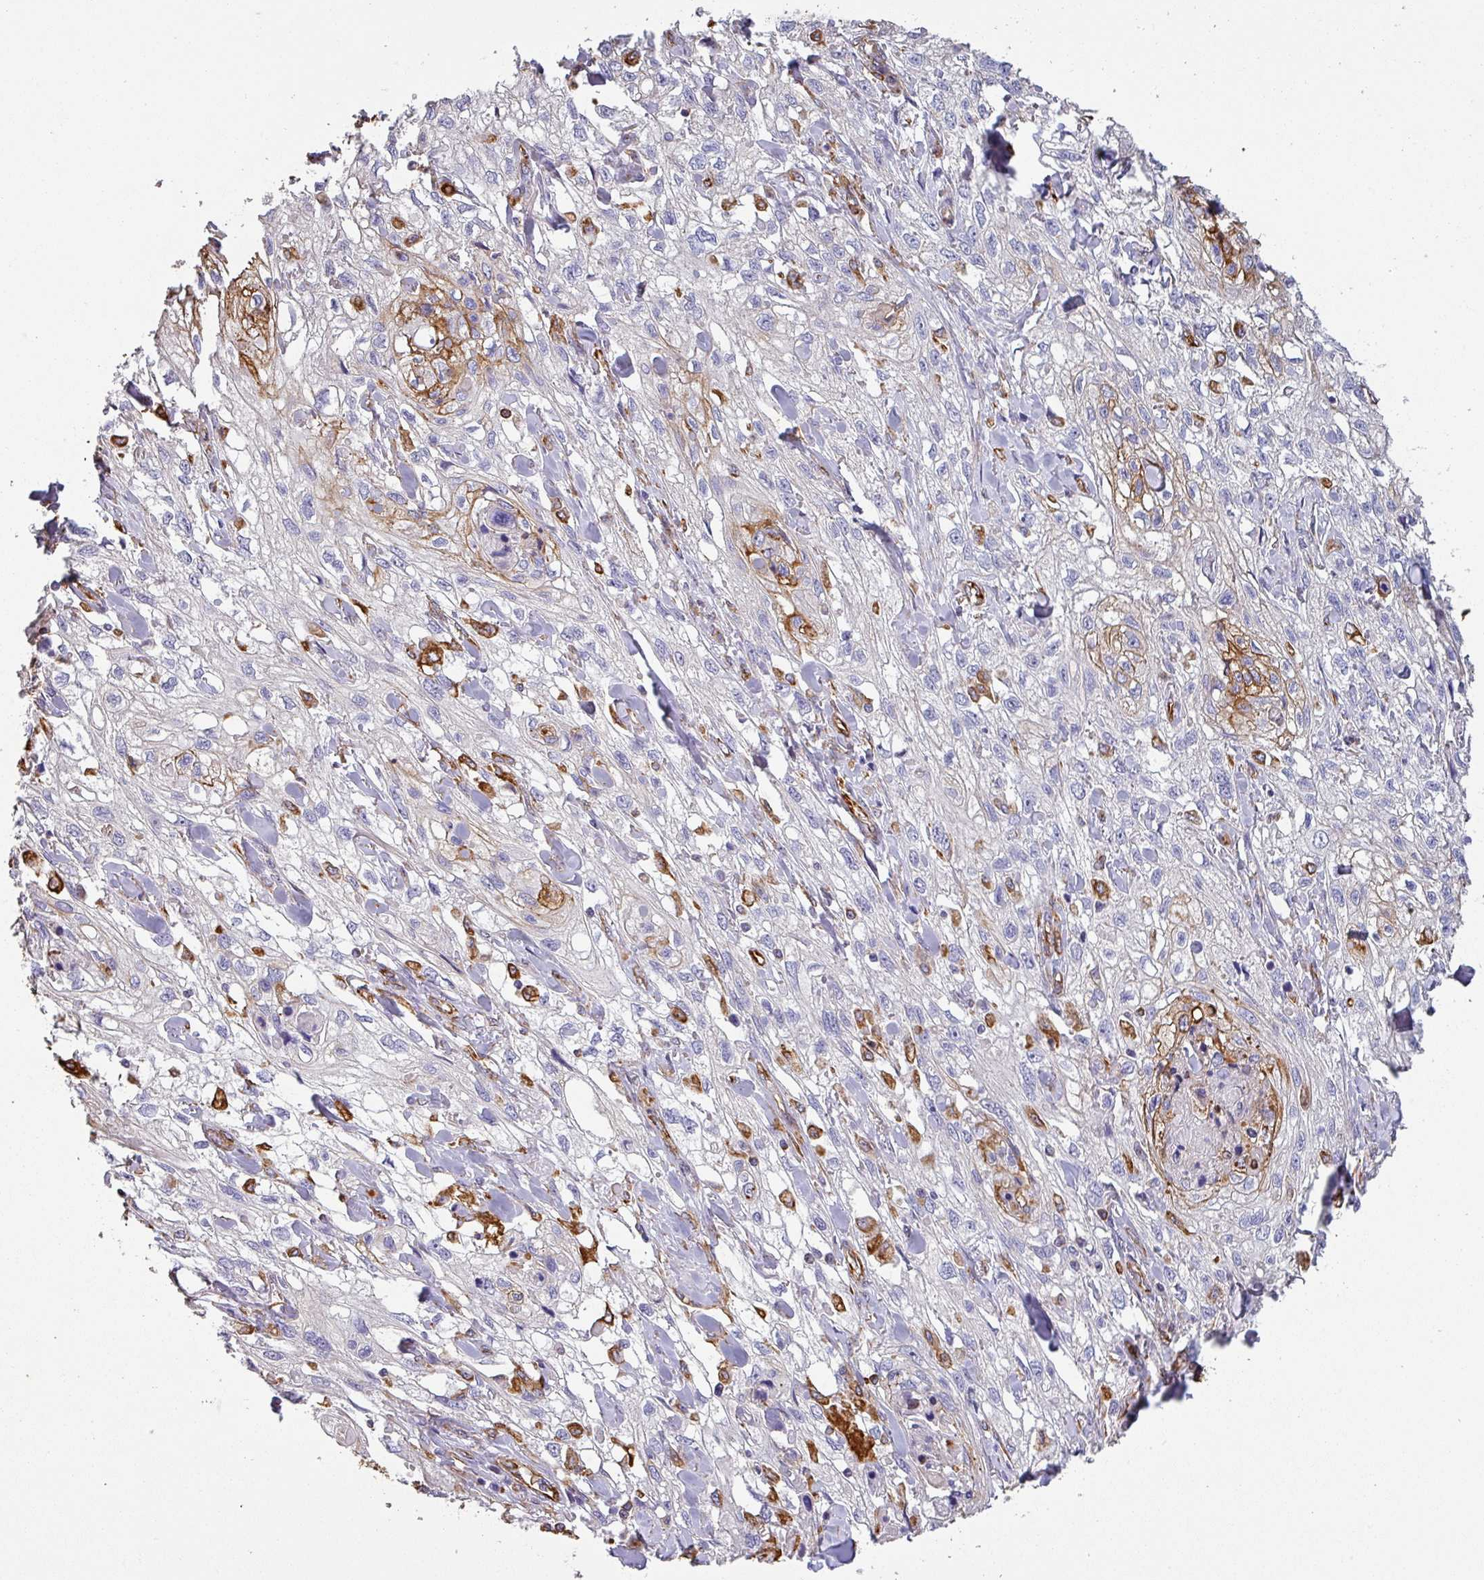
{"staining": {"intensity": "negative", "quantity": "none", "location": "none"}, "tissue": "skin cancer", "cell_type": "Tumor cells", "image_type": "cancer", "snomed": [{"axis": "morphology", "description": "Squamous cell carcinoma, NOS"}, {"axis": "topography", "description": "Skin"}, {"axis": "topography", "description": "Vulva"}], "caption": "High power microscopy image of an immunohistochemistry histopathology image of skin cancer (squamous cell carcinoma), revealing no significant positivity in tumor cells.", "gene": "ZNF280C", "patient": {"sex": "female", "age": 86}}